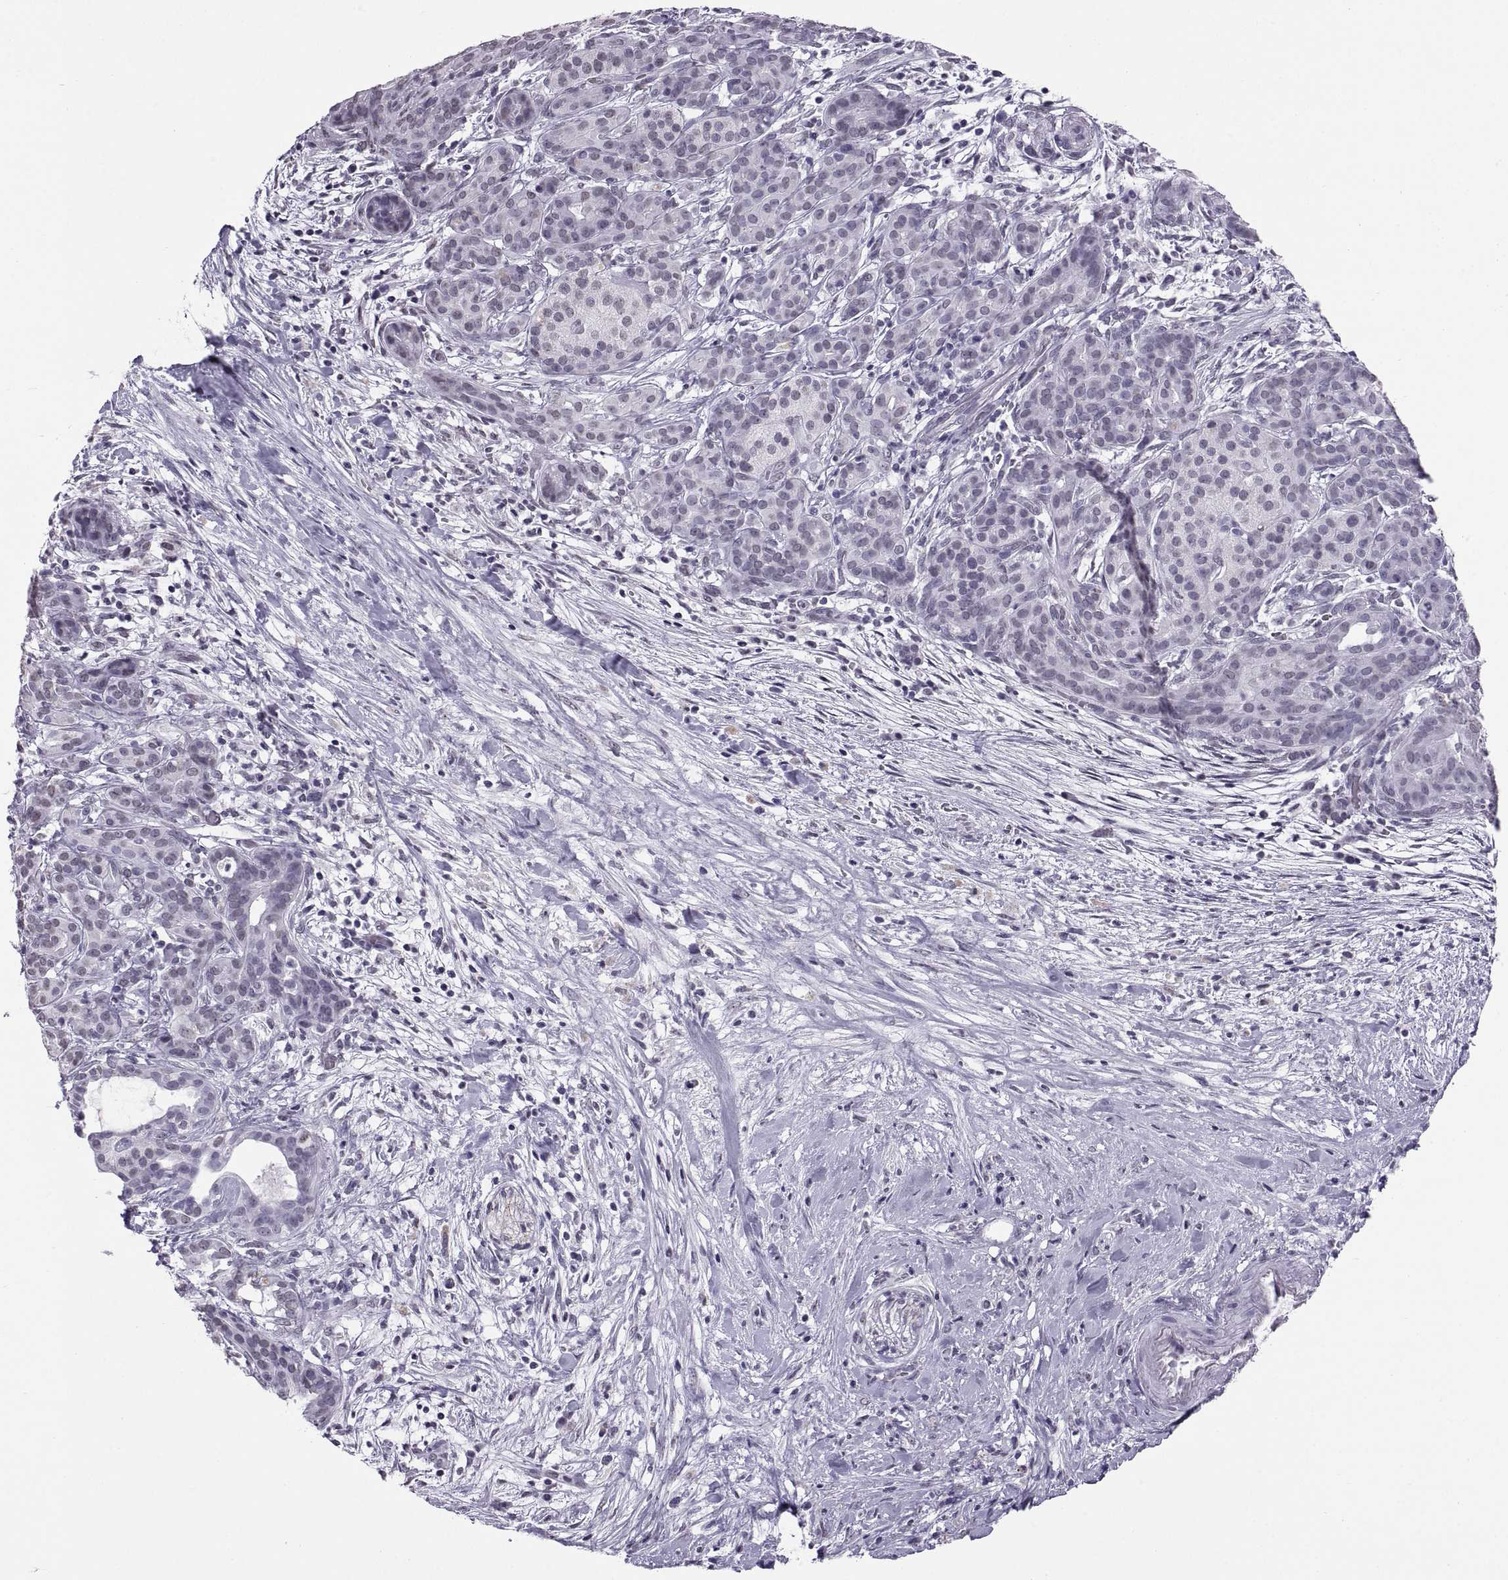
{"staining": {"intensity": "negative", "quantity": "none", "location": "none"}, "tissue": "pancreatic cancer", "cell_type": "Tumor cells", "image_type": "cancer", "snomed": [{"axis": "morphology", "description": "Adenocarcinoma, NOS"}, {"axis": "topography", "description": "Pancreas"}], "caption": "Immunohistochemical staining of adenocarcinoma (pancreatic) shows no significant staining in tumor cells.", "gene": "CARTPT", "patient": {"sex": "male", "age": 44}}